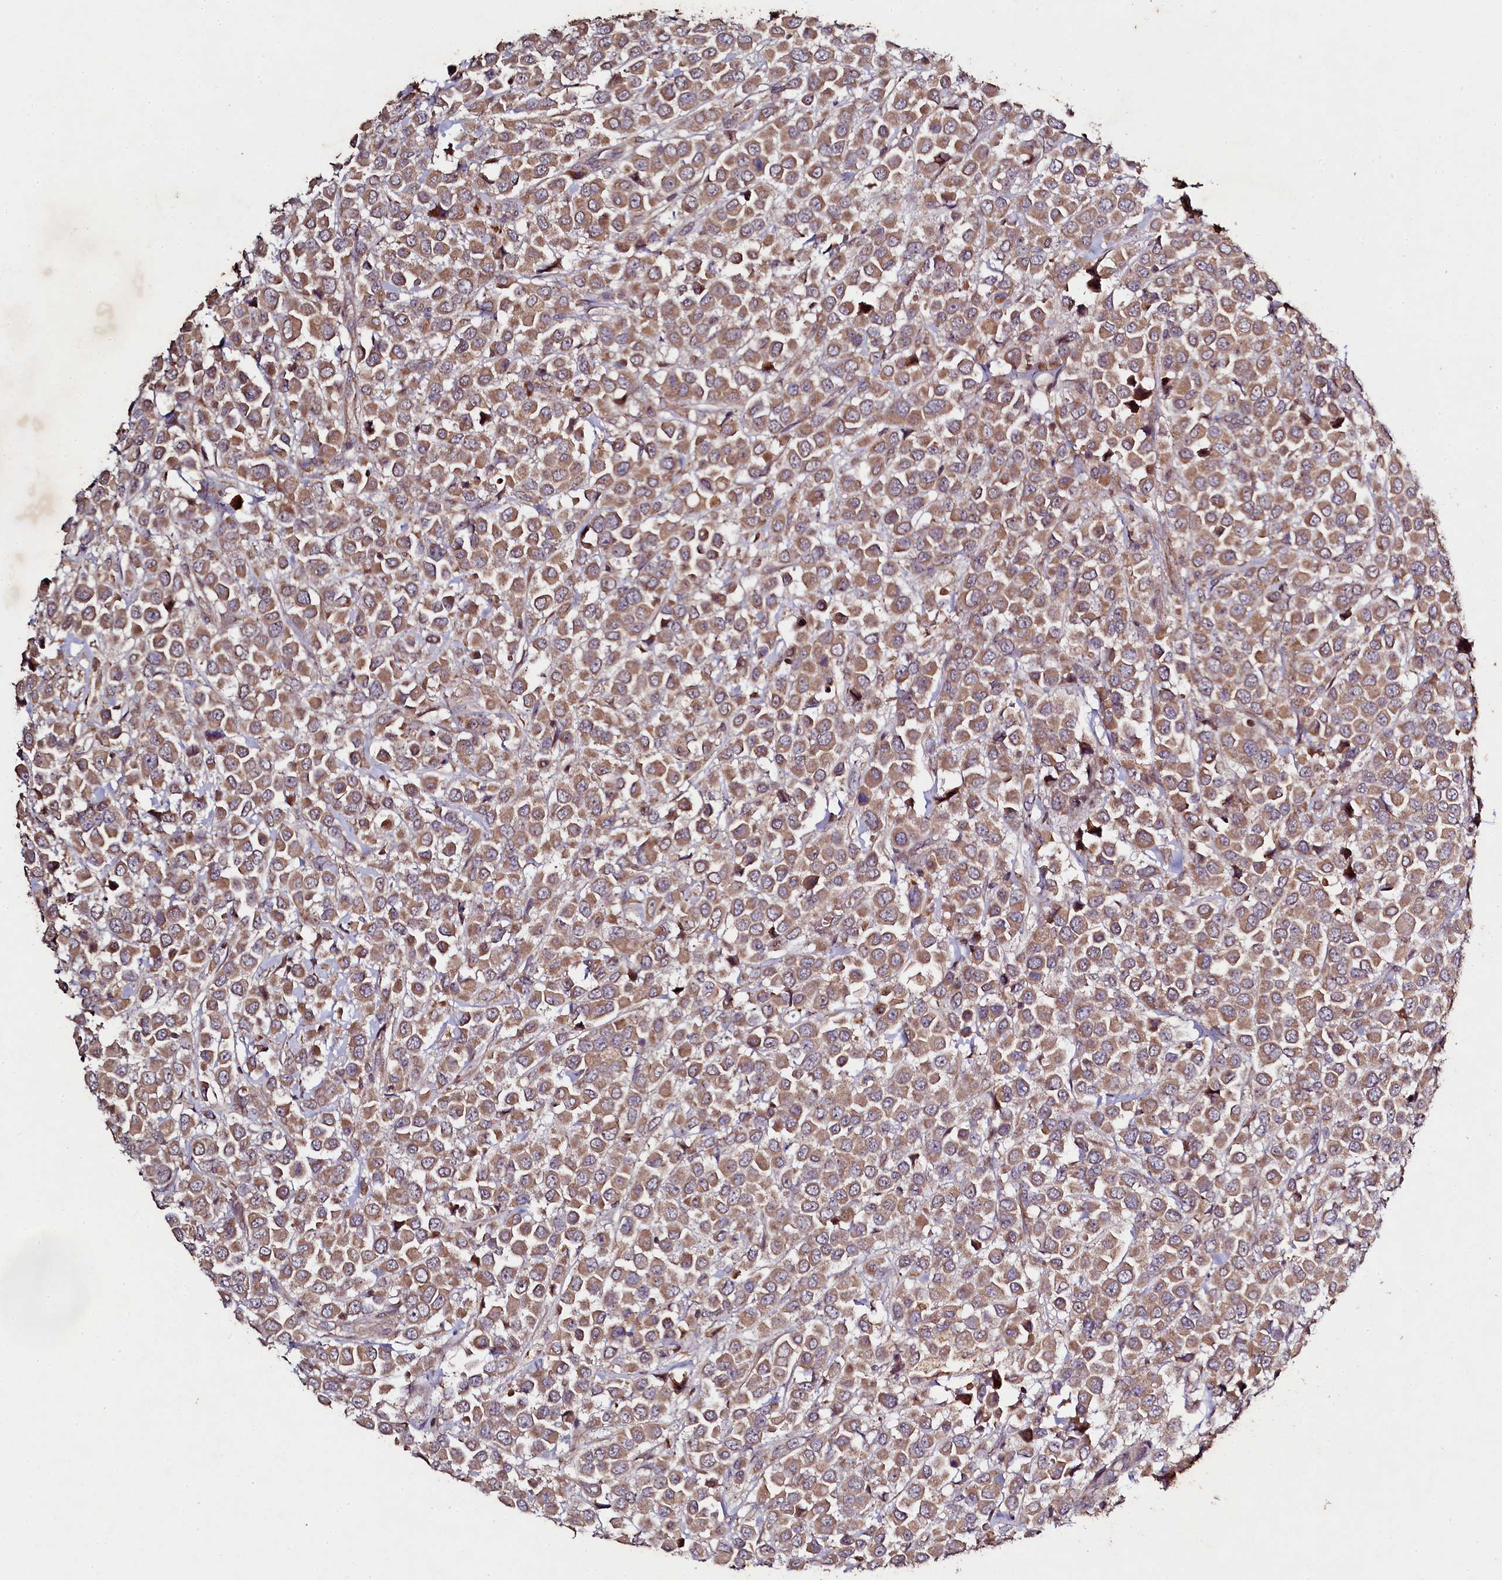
{"staining": {"intensity": "moderate", "quantity": ">75%", "location": "cytoplasmic/membranous"}, "tissue": "breast cancer", "cell_type": "Tumor cells", "image_type": "cancer", "snomed": [{"axis": "morphology", "description": "Duct carcinoma"}, {"axis": "topography", "description": "Breast"}], "caption": "Protein analysis of breast cancer tissue shows moderate cytoplasmic/membranous positivity in approximately >75% of tumor cells.", "gene": "SEC24C", "patient": {"sex": "female", "age": 61}}